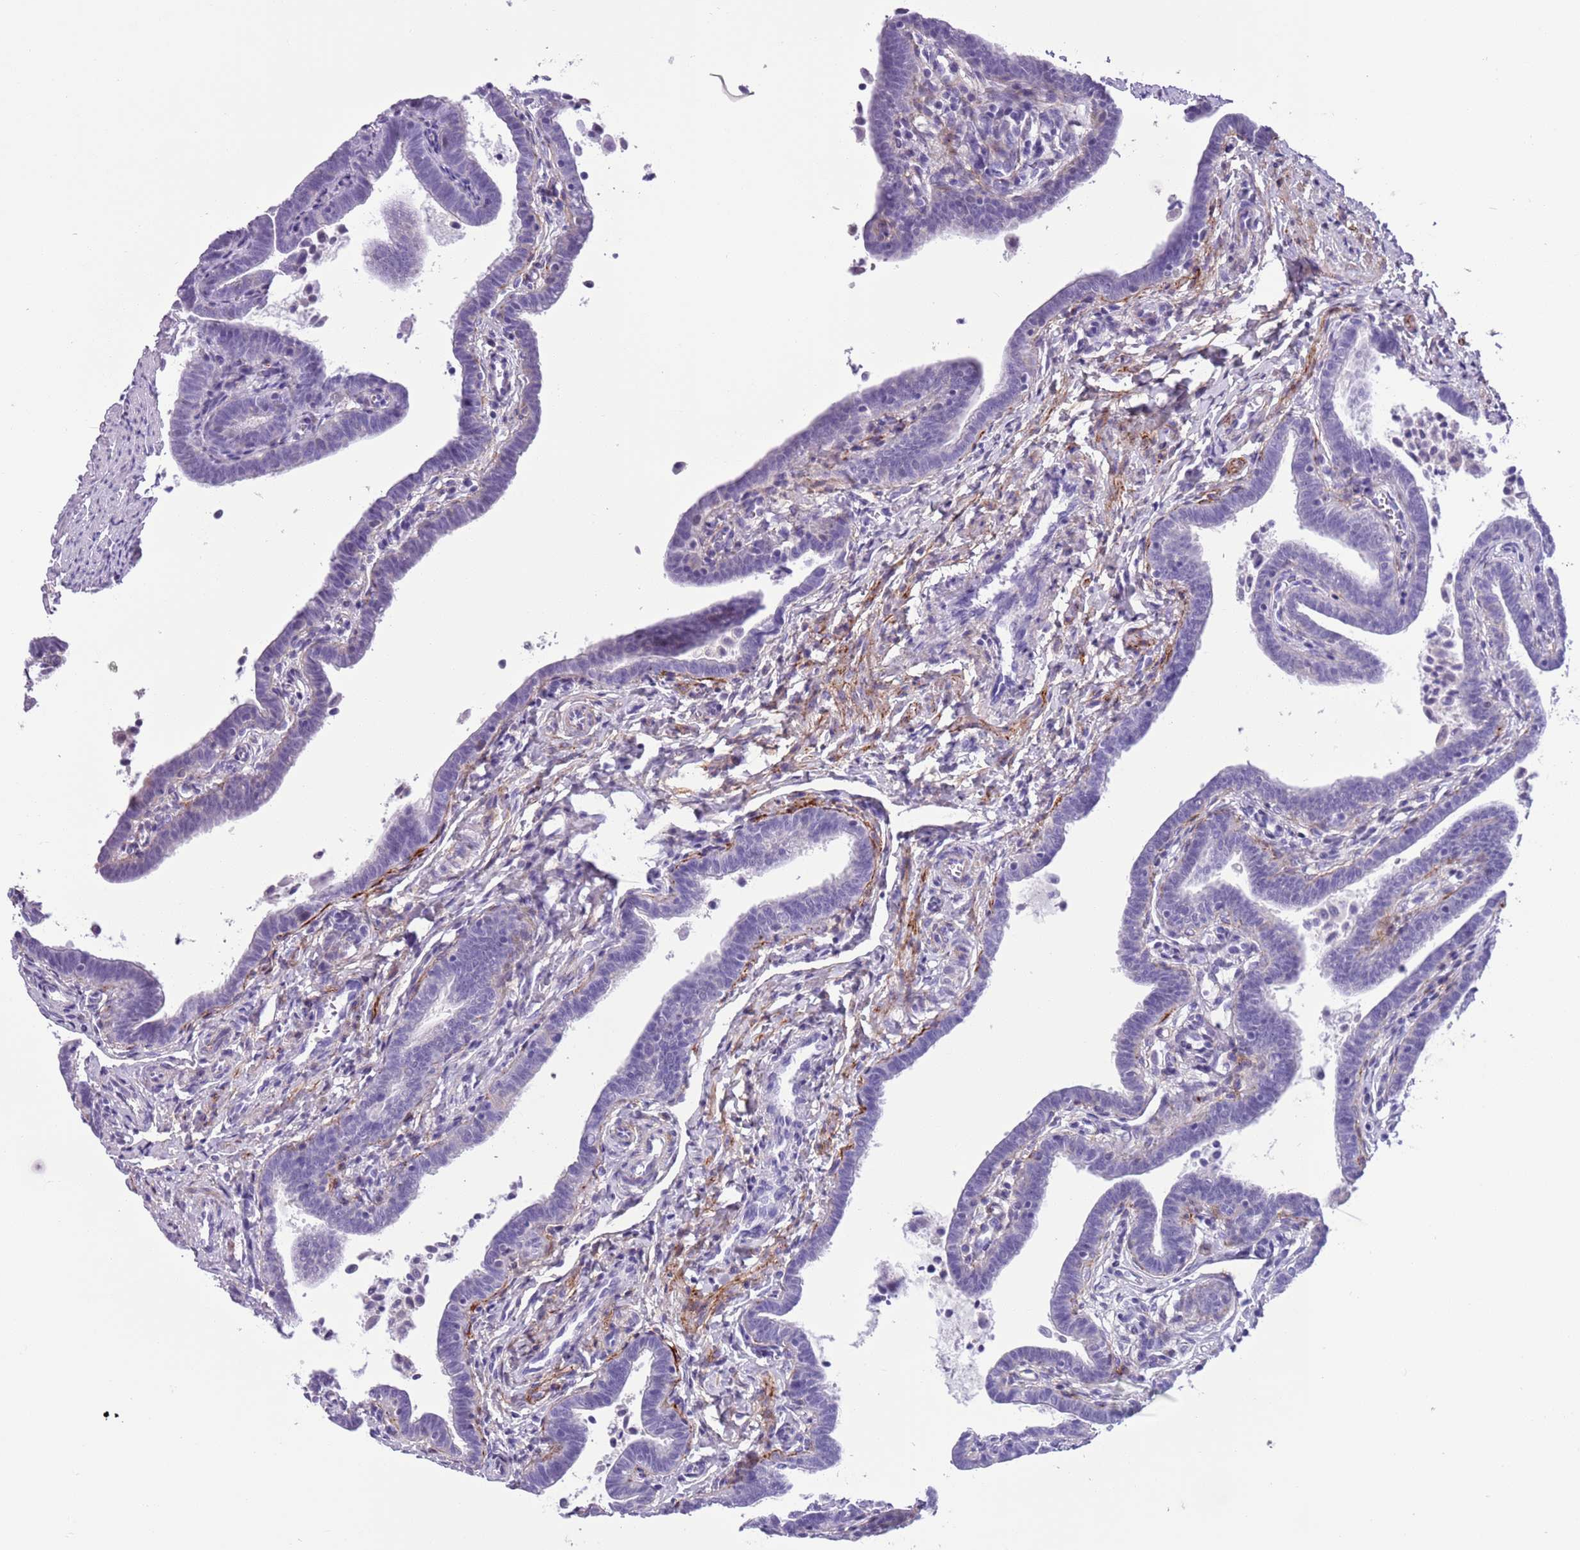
{"staining": {"intensity": "weak", "quantity": "<25%", "location": "cytoplasmic/membranous"}, "tissue": "fallopian tube", "cell_type": "Glandular cells", "image_type": "normal", "snomed": [{"axis": "morphology", "description": "Normal tissue, NOS"}, {"axis": "topography", "description": "Fallopian tube"}], "caption": "A micrograph of human fallopian tube is negative for staining in glandular cells. The staining is performed using DAB (3,3'-diaminobenzidine) brown chromogen with nuclei counter-stained in using hematoxylin.", "gene": "PFKFB2", "patient": {"sex": "female", "age": 36}}